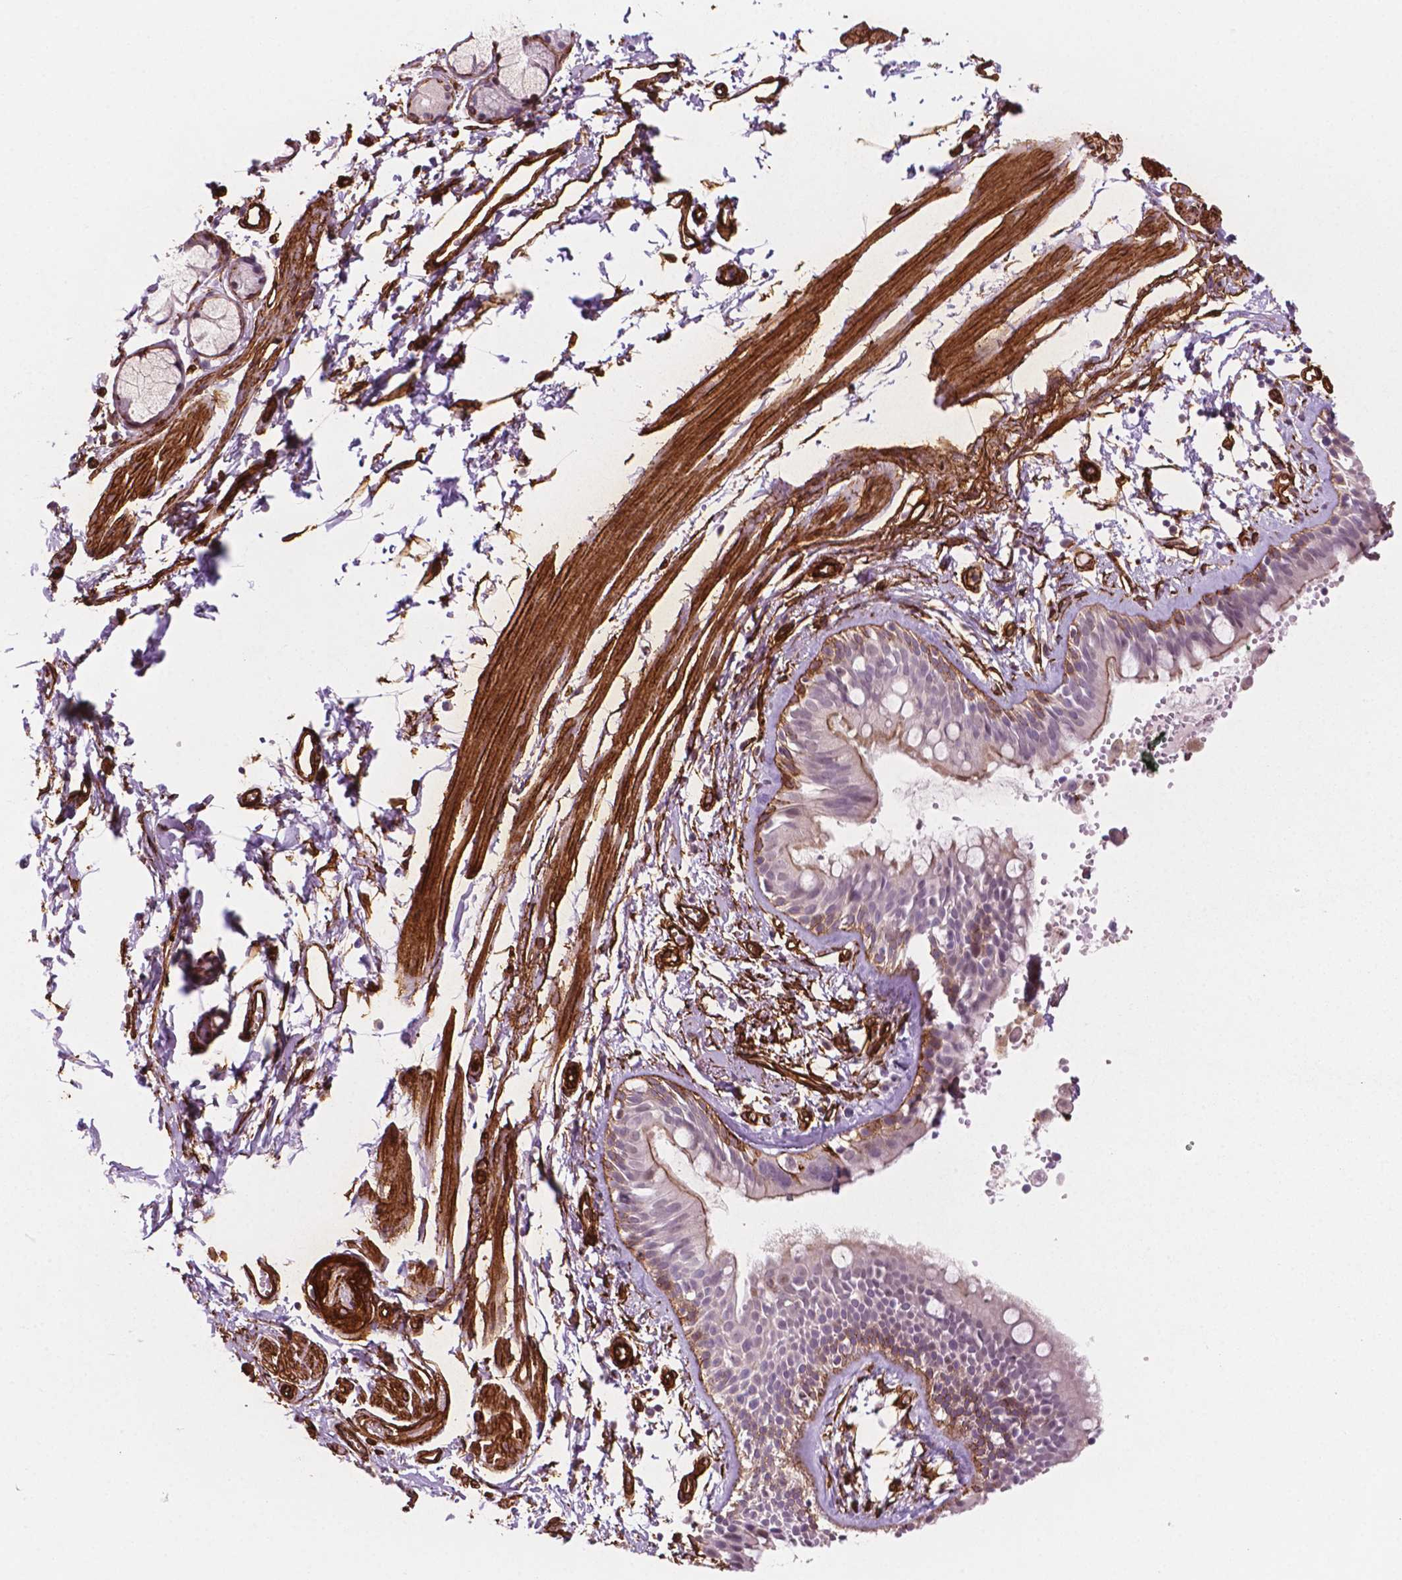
{"staining": {"intensity": "moderate", "quantity": "<25%", "location": "cytoplasmic/membranous,nuclear"}, "tissue": "bronchus", "cell_type": "Respiratory epithelial cells", "image_type": "normal", "snomed": [{"axis": "morphology", "description": "Normal tissue, NOS"}, {"axis": "topography", "description": "Cartilage tissue"}, {"axis": "topography", "description": "Bronchus"}], "caption": "Immunohistochemistry (IHC) of benign human bronchus shows low levels of moderate cytoplasmic/membranous,nuclear staining in approximately <25% of respiratory epithelial cells.", "gene": "EGFL8", "patient": {"sex": "female", "age": 59}}